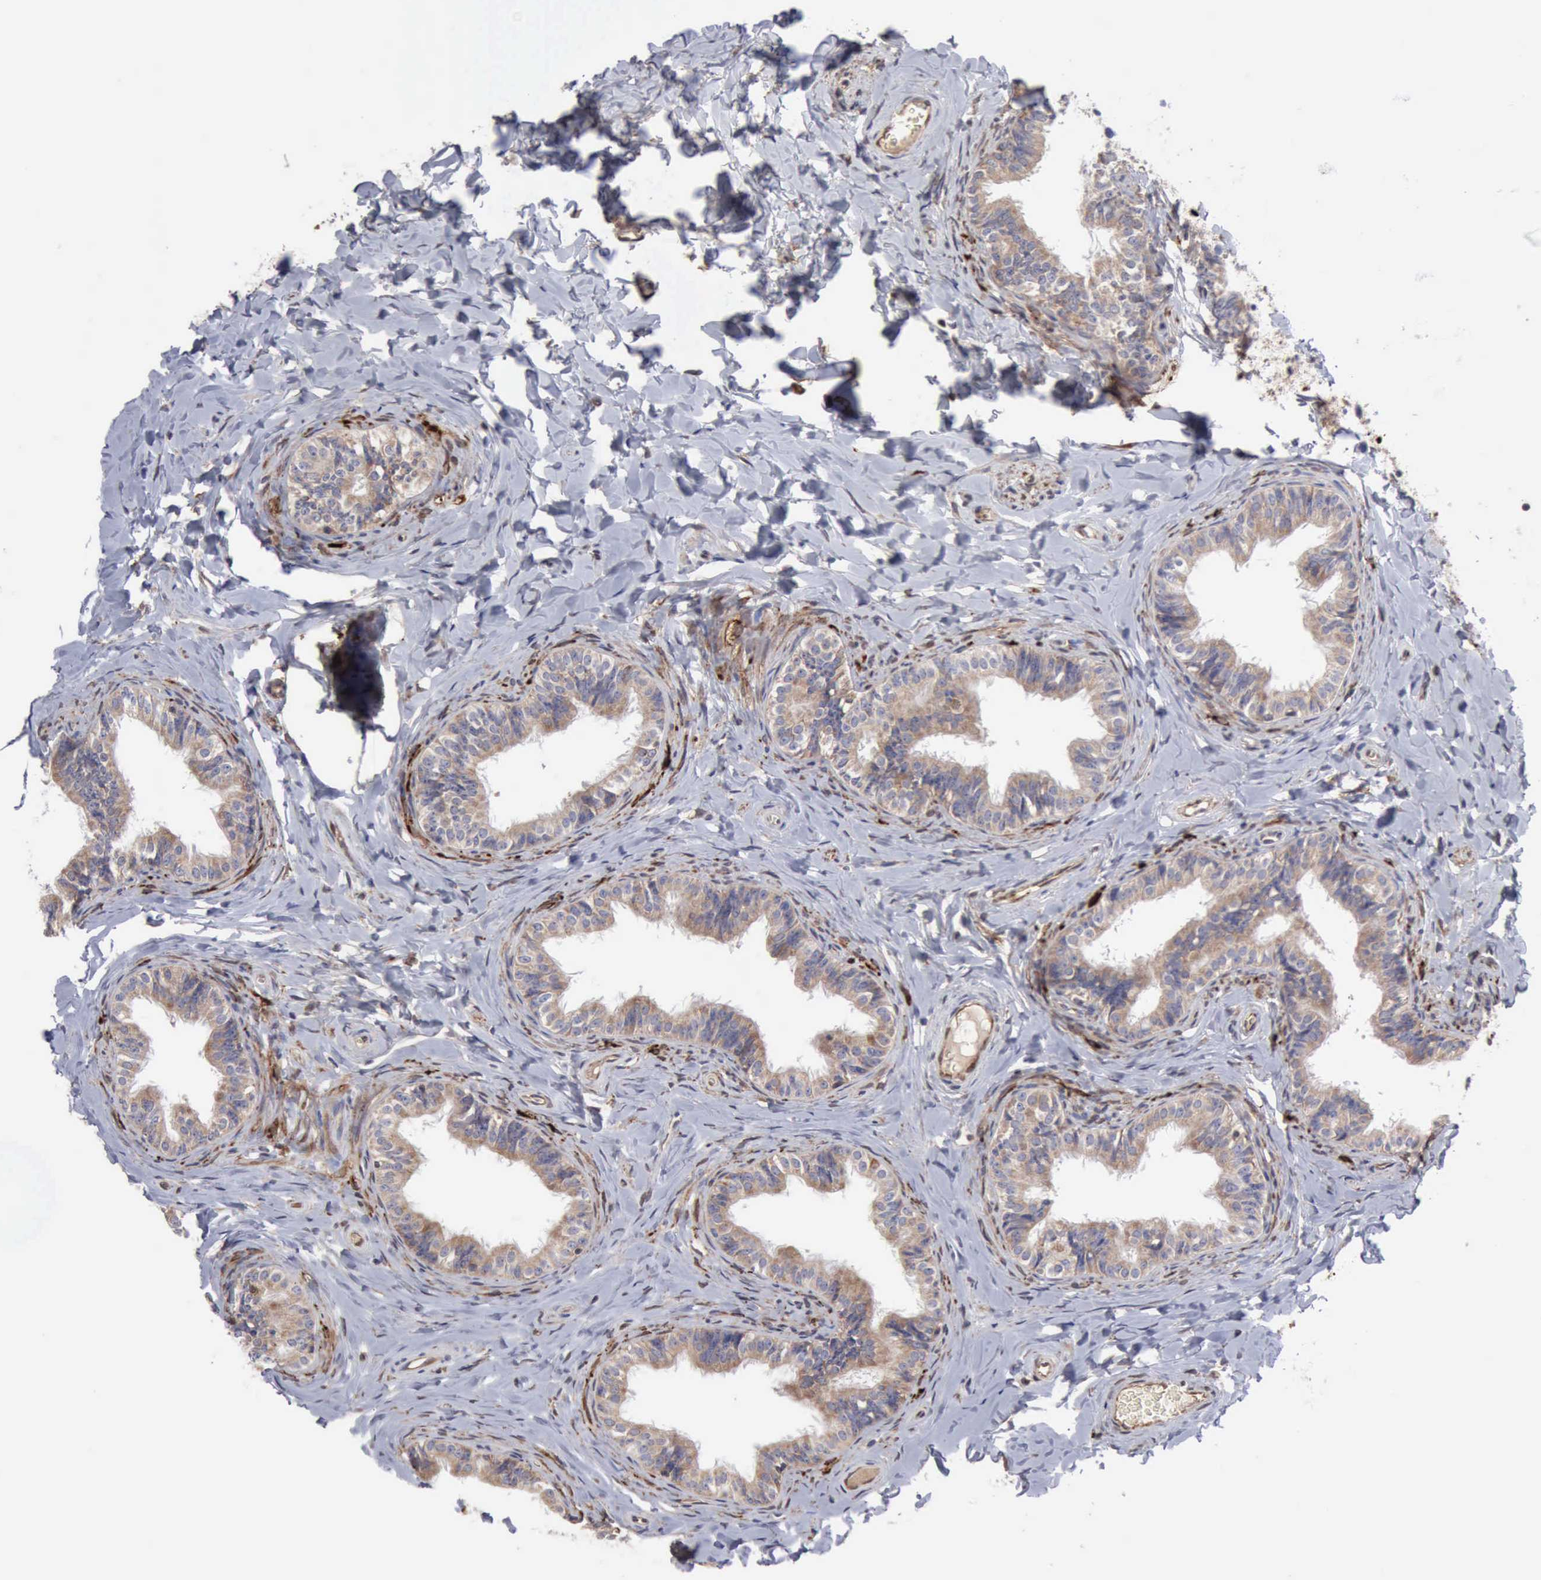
{"staining": {"intensity": "moderate", "quantity": ">75%", "location": "cytoplasmic/membranous"}, "tissue": "epididymis", "cell_type": "Glandular cells", "image_type": "normal", "snomed": [{"axis": "morphology", "description": "Normal tissue, NOS"}, {"axis": "topography", "description": "Epididymis"}], "caption": "IHC (DAB (3,3'-diaminobenzidine)) staining of unremarkable epididymis exhibits moderate cytoplasmic/membranous protein staining in approximately >75% of glandular cells.", "gene": "APOL2", "patient": {"sex": "male", "age": 26}}